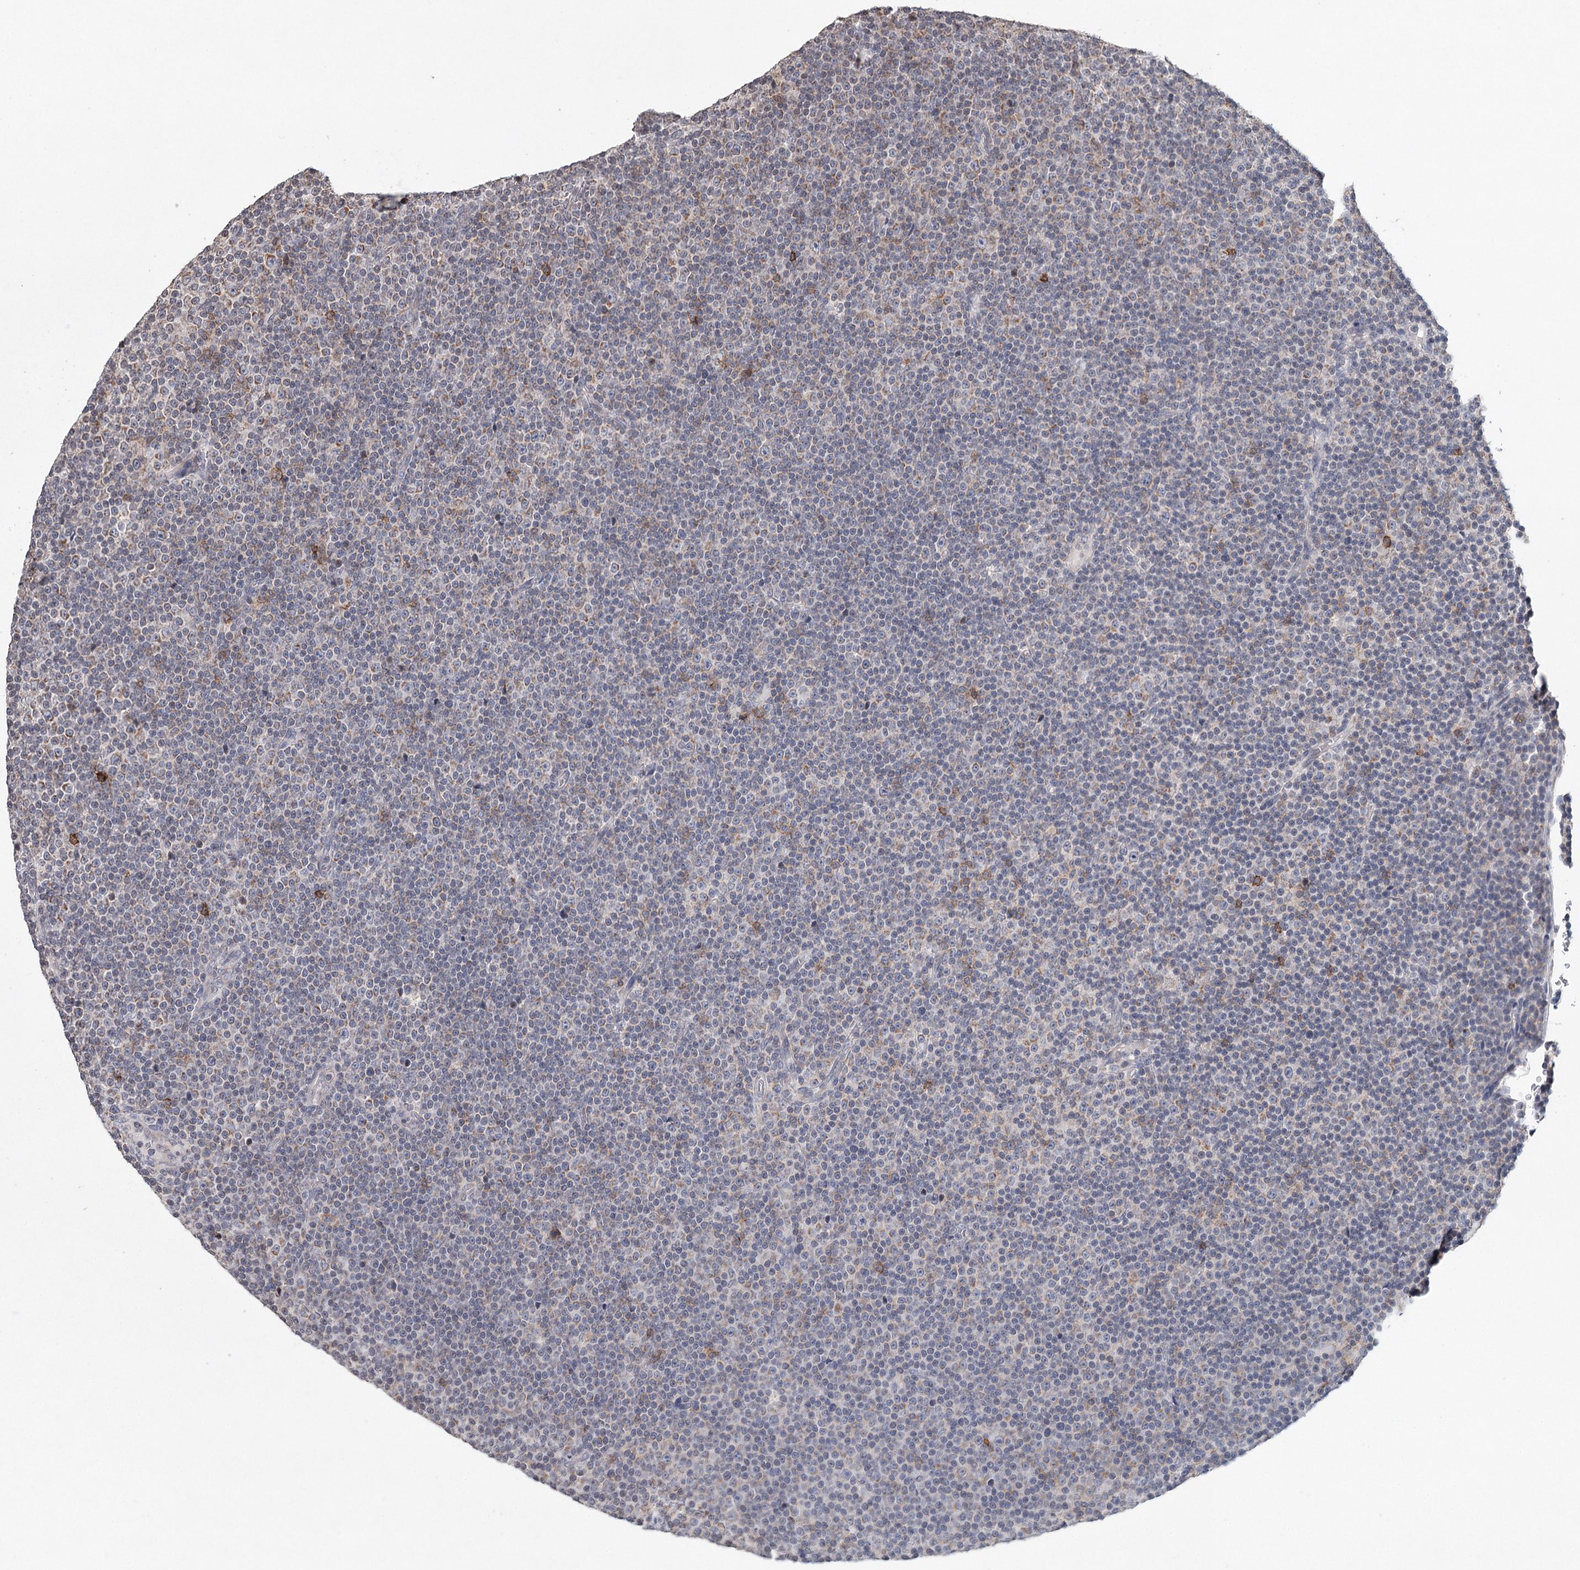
{"staining": {"intensity": "moderate", "quantity": "<25%", "location": "cytoplasmic/membranous"}, "tissue": "lymphoma", "cell_type": "Tumor cells", "image_type": "cancer", "snomed": [{"axis": "morphology", "description": "Malignant lymphoma, non-Hodgkin's type, Low grade"}, {"axis": "topography", "description": "Lymph node"}], "caption": "Tumor cells demonstrate low levels of moderate cytoplasmic/membranous expression in approximately <25% of cells in human lymphoma. (DAB IHC with brightfield microscopy, high magnification).", "gene": "ICOS", "patient": {"sex": "female", "age": 67}}